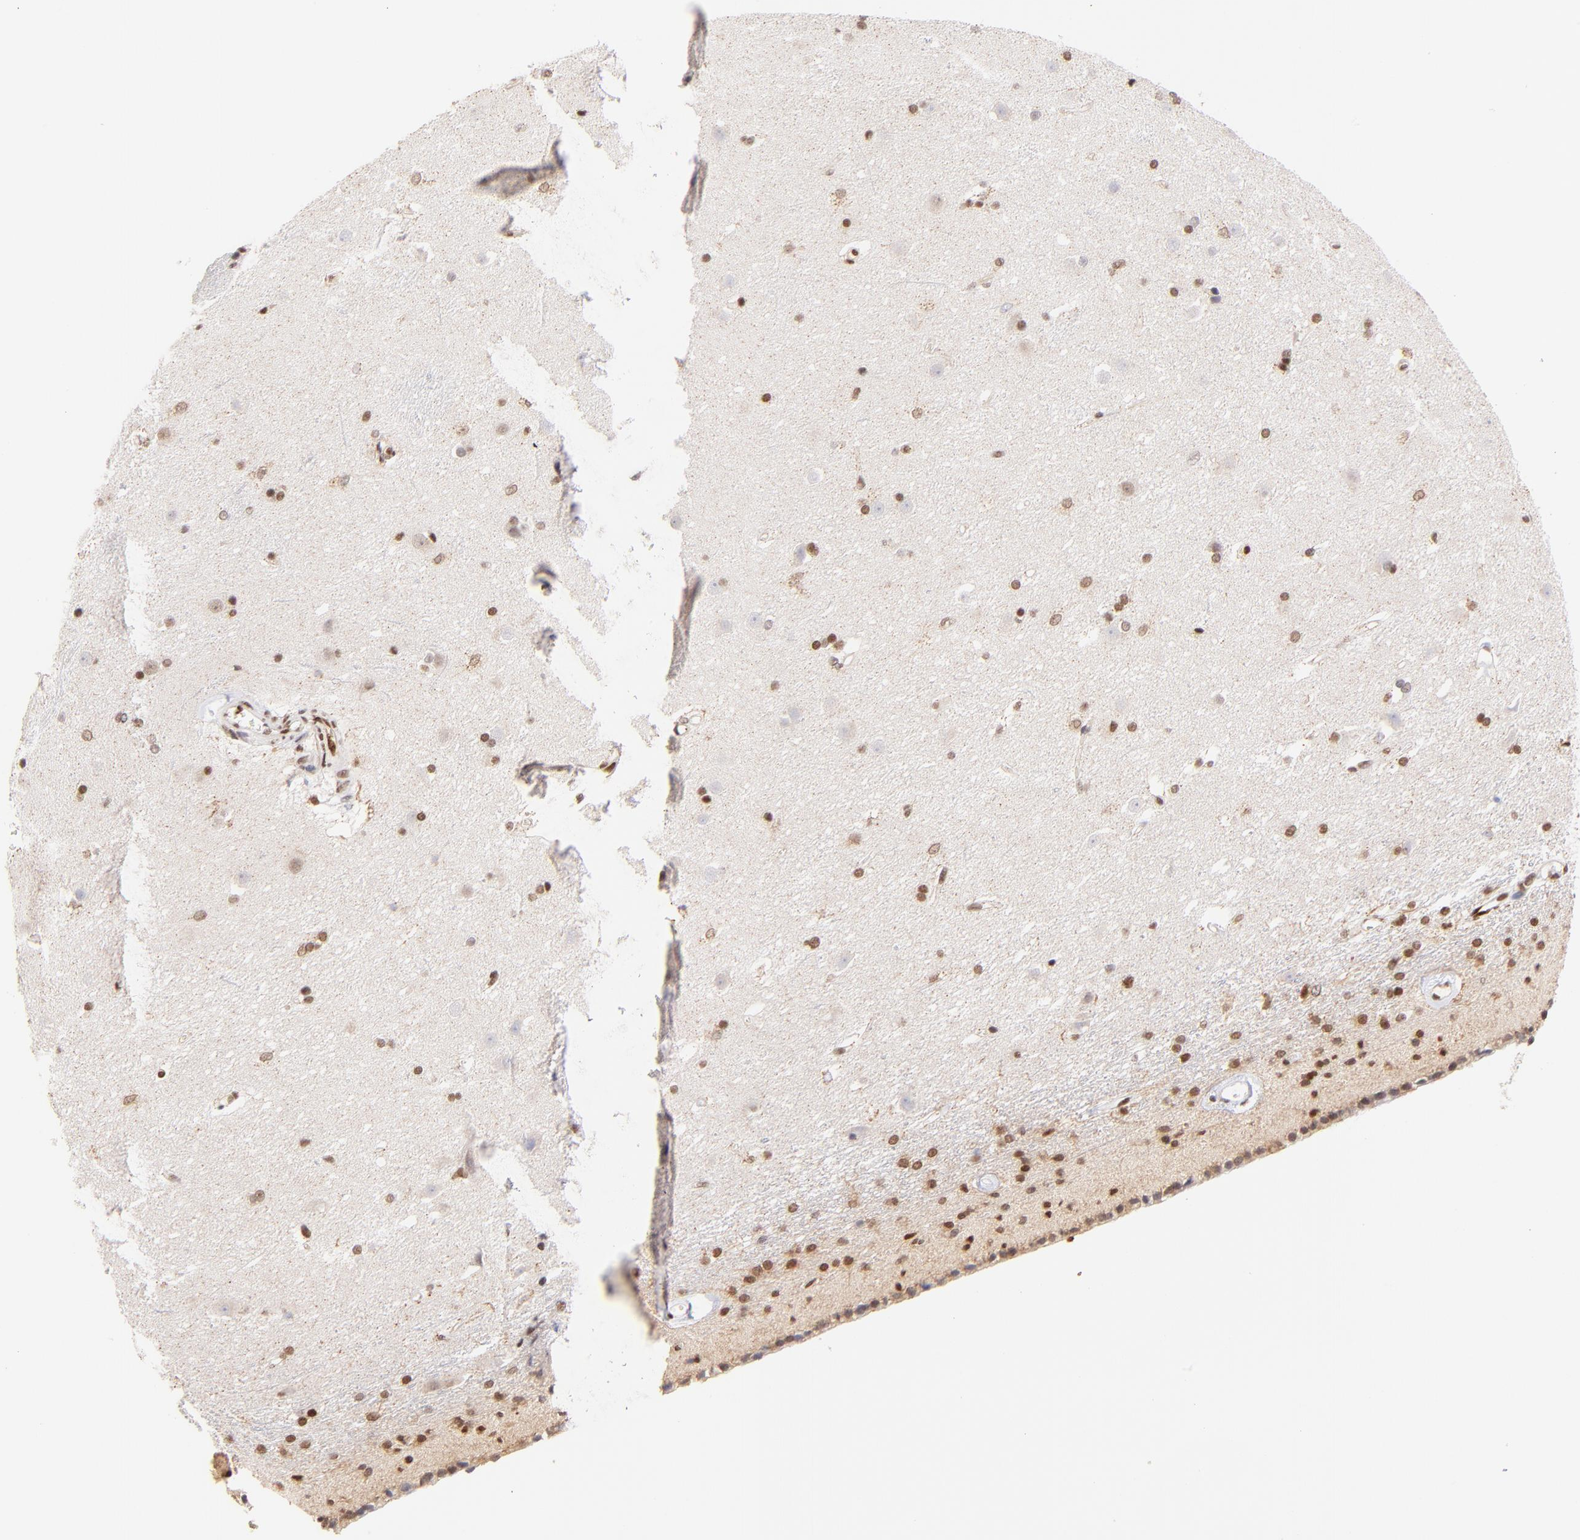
{"staining": {"intensity": "moderate", "quantity": ">75%", "location": "nuclear"}, "tissue": "caudate", "cell_type": "Glial cells", "image_type": "normal", "snomed": [{"axis": "morphology", "description": "Normal tissue, NOS"}, {"axis": "topography", "description": "Lateral ventricle wall"}], "caption": "Moderate nuclear protein positivity is identified in about >75% of glial cells in caudate. (IHC, brightfield microscopy, high magnification).", "gene": "MIDEAS", "patient": {"sex": "female", "age": 19}}